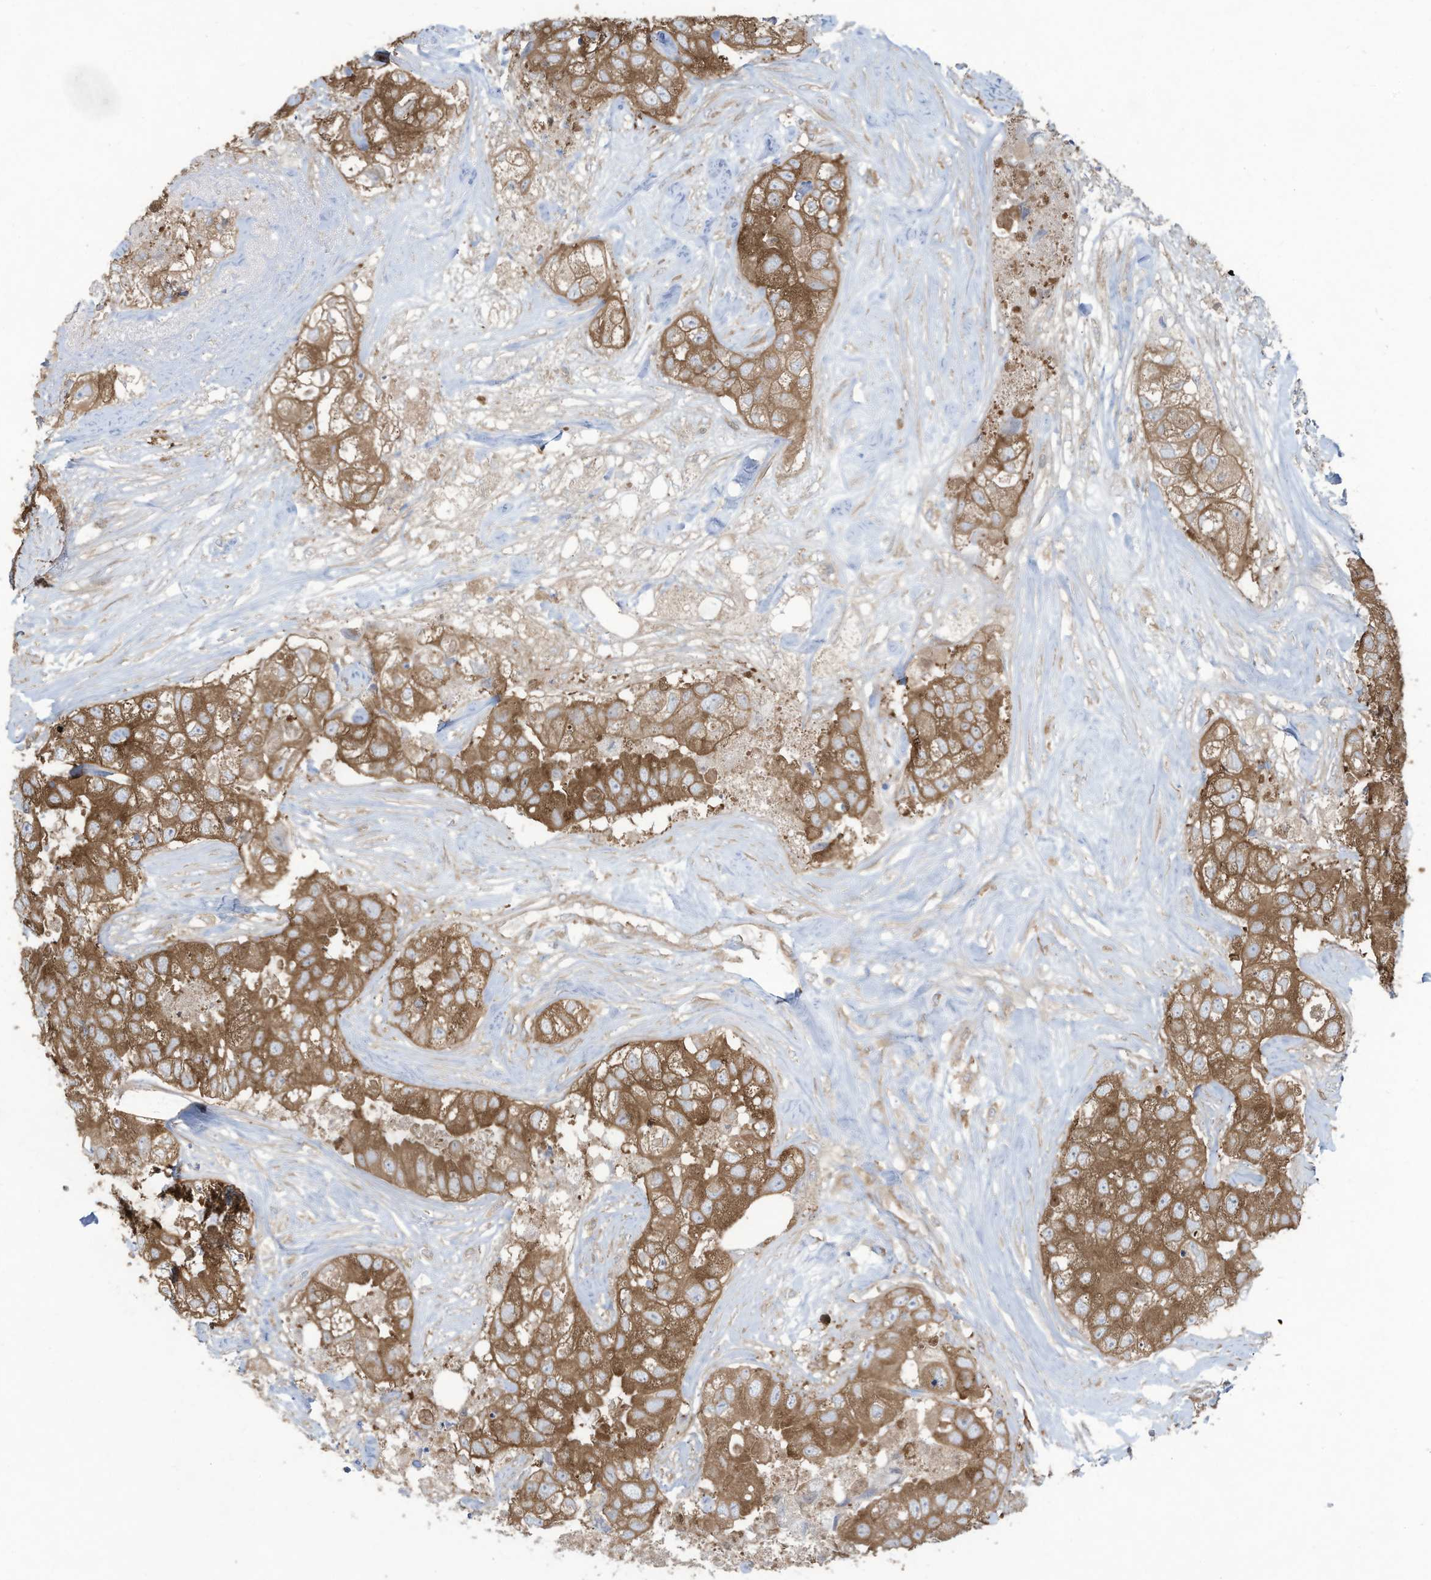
{"staining": {"intensity": "moderate", "quantity": ">75%", "location": "cytoplasmic/membranous"}, "tissue": "breast cancer", "cell_type": "Tumor cells", "image_type": "cancer", "snomed": [{"axis": "morphology", "description": "Duct carcinoma"}, {"axis": "topography", "description": "Breast"}], "caption": "Breast invasive ductal carcinoma stained with a brown dye displays moderate cytoplasmic/membranous positive staining in about >75% of tumor cells.", "gene": "OLA1", "patient": {"sex": "female", "age": 62}}